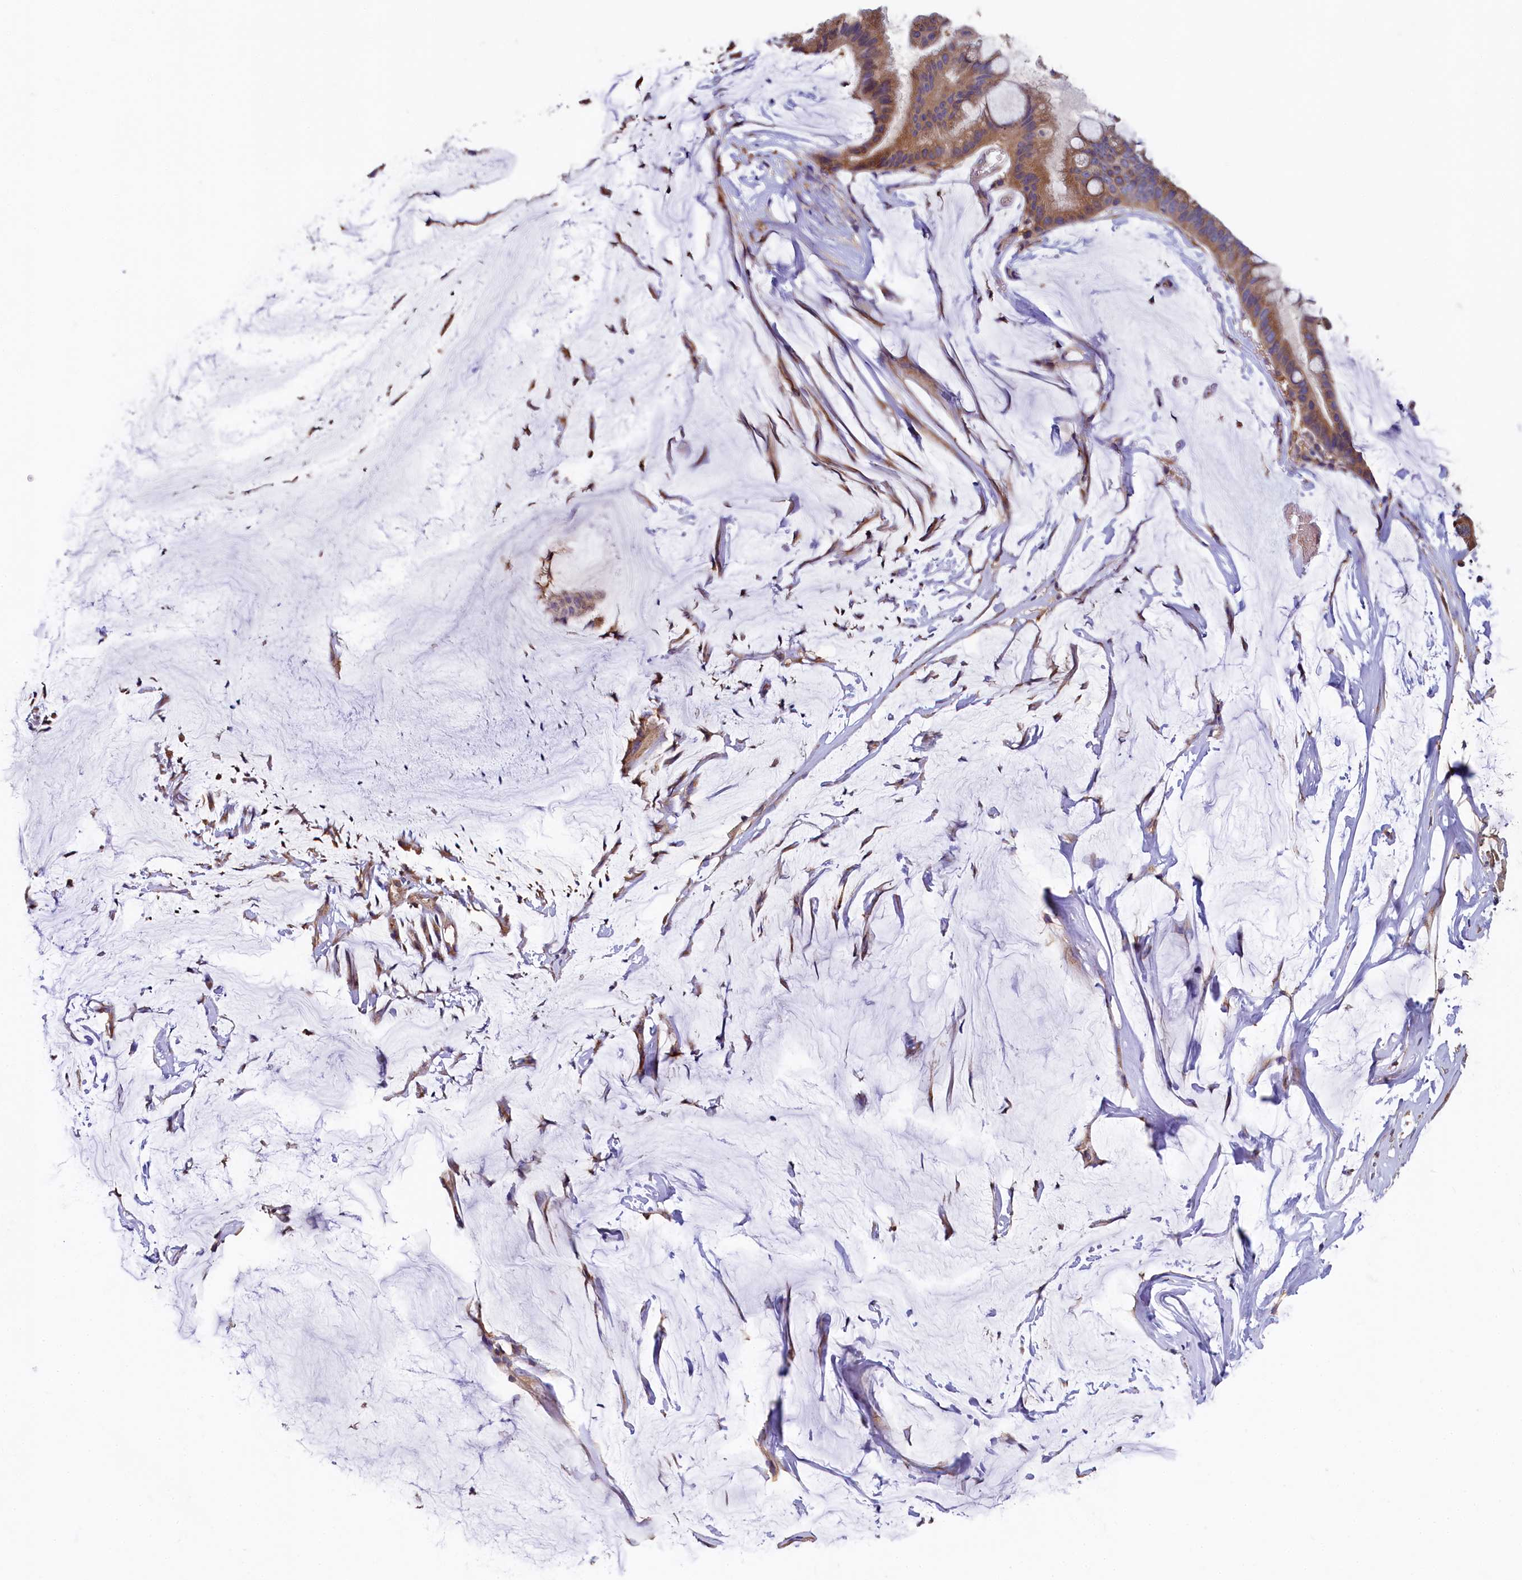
{"staining": {"intensity": "moderate", "quantity": ">75%", "location": "cytoplasmic/membranous"}, "tissue": "ovarian cancer", "cell_type": "Tumor cells", "image_type": "cancer", "snomed": [{"axis": "morphology", "description": "Cystadenocarcinoma, mucinous, NOS"}, {"axis": "topography", "description": "Ovary"}], "caption": "Human mucinous cystadenocarcinoma (ovarian) stained with a brown dye reveals moderate cytoplasmic/membranous positive expression in approximately >75% of tumor cells.", "gene": "PPIP5K1", "patient": {"sex": "female", "age": 73}}